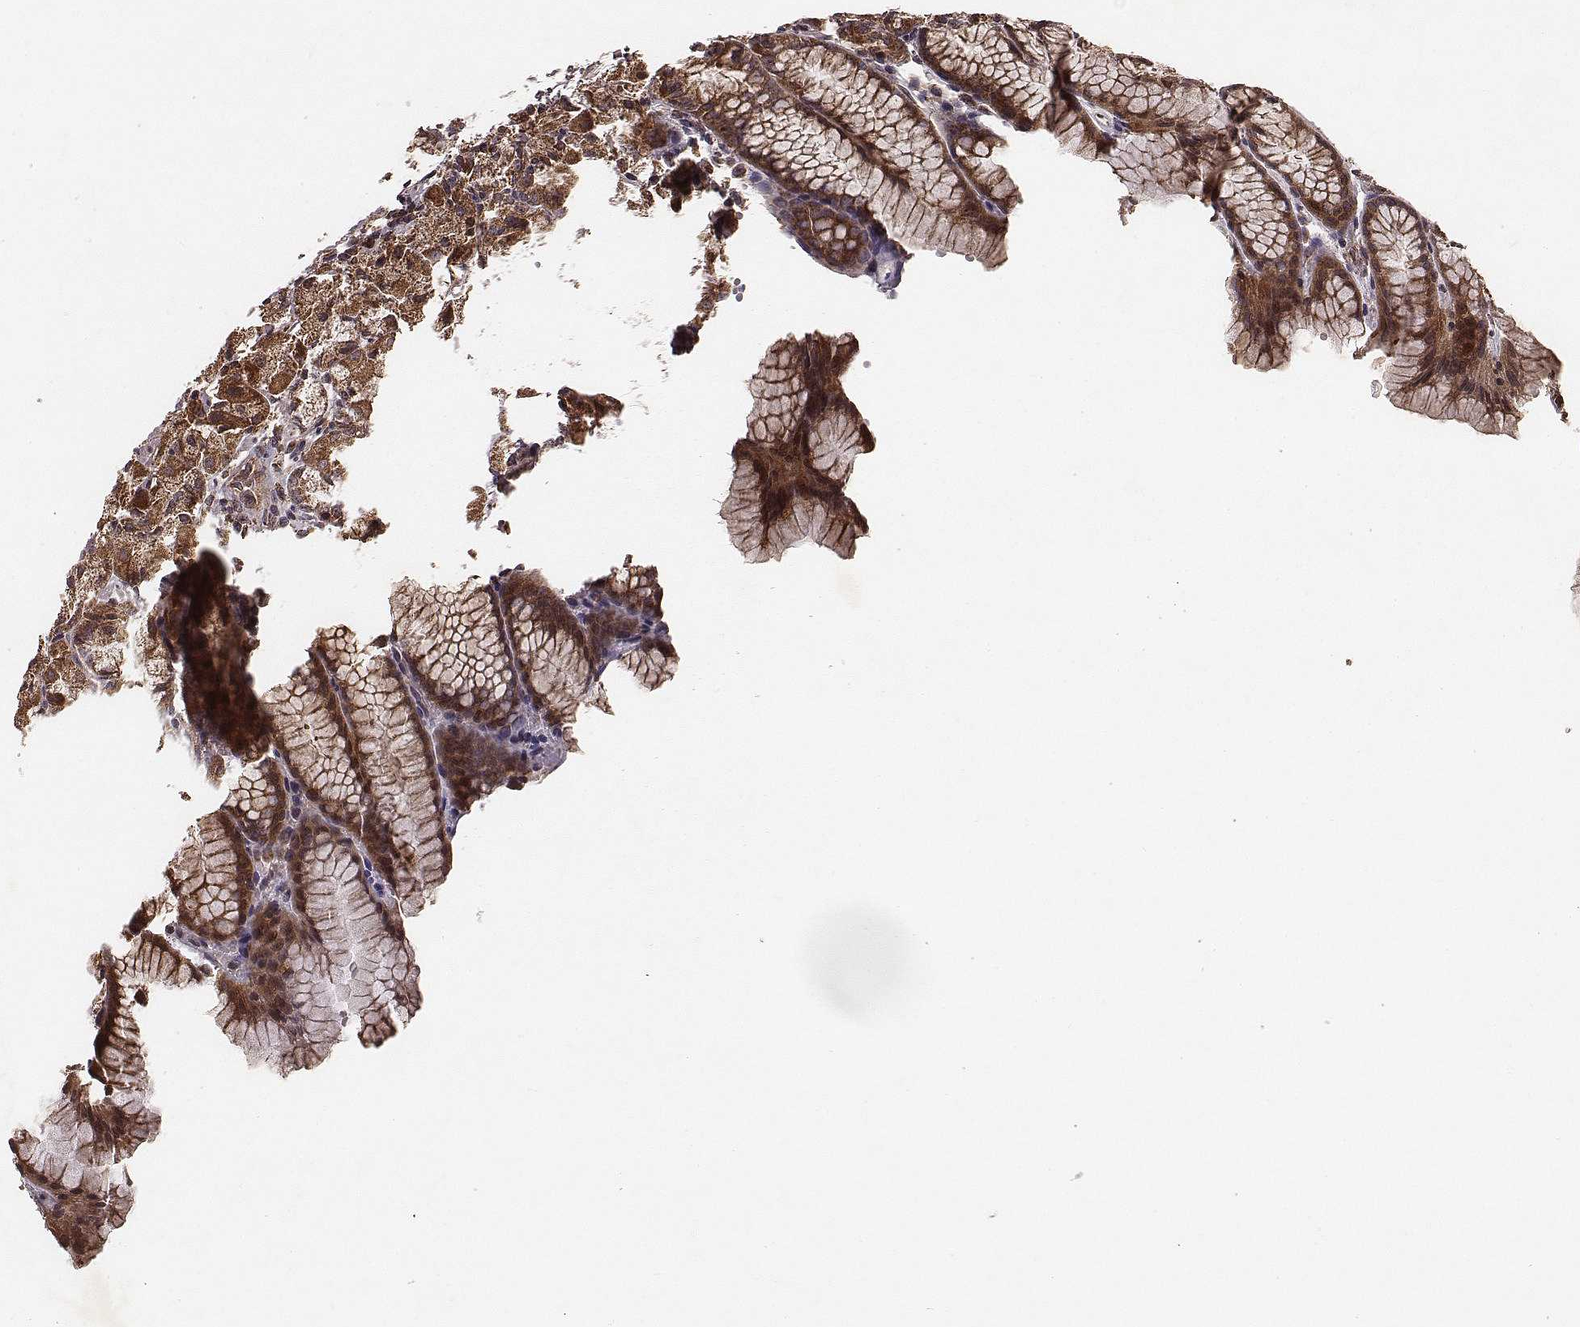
{"staining": {"intensity": "strong", "quantity": ">75%", "location": "cytoplasmic/membranous"}, "tissue": "stomach", "cell_type": "Glandular cells", "image_type": "normal", "snomed": [{"axis": "morphology", "description": "Normal tissue, NOS"}, {"axis": "topography", "description": "Stomach, upper"}], "caption": "Protein staining of normal stomach shows strong cytoplasmic/membranous expression in about >75% of glandular cells.", "gene": "ZDHHC21", "patient": {"sex": "male", "age": 47}}